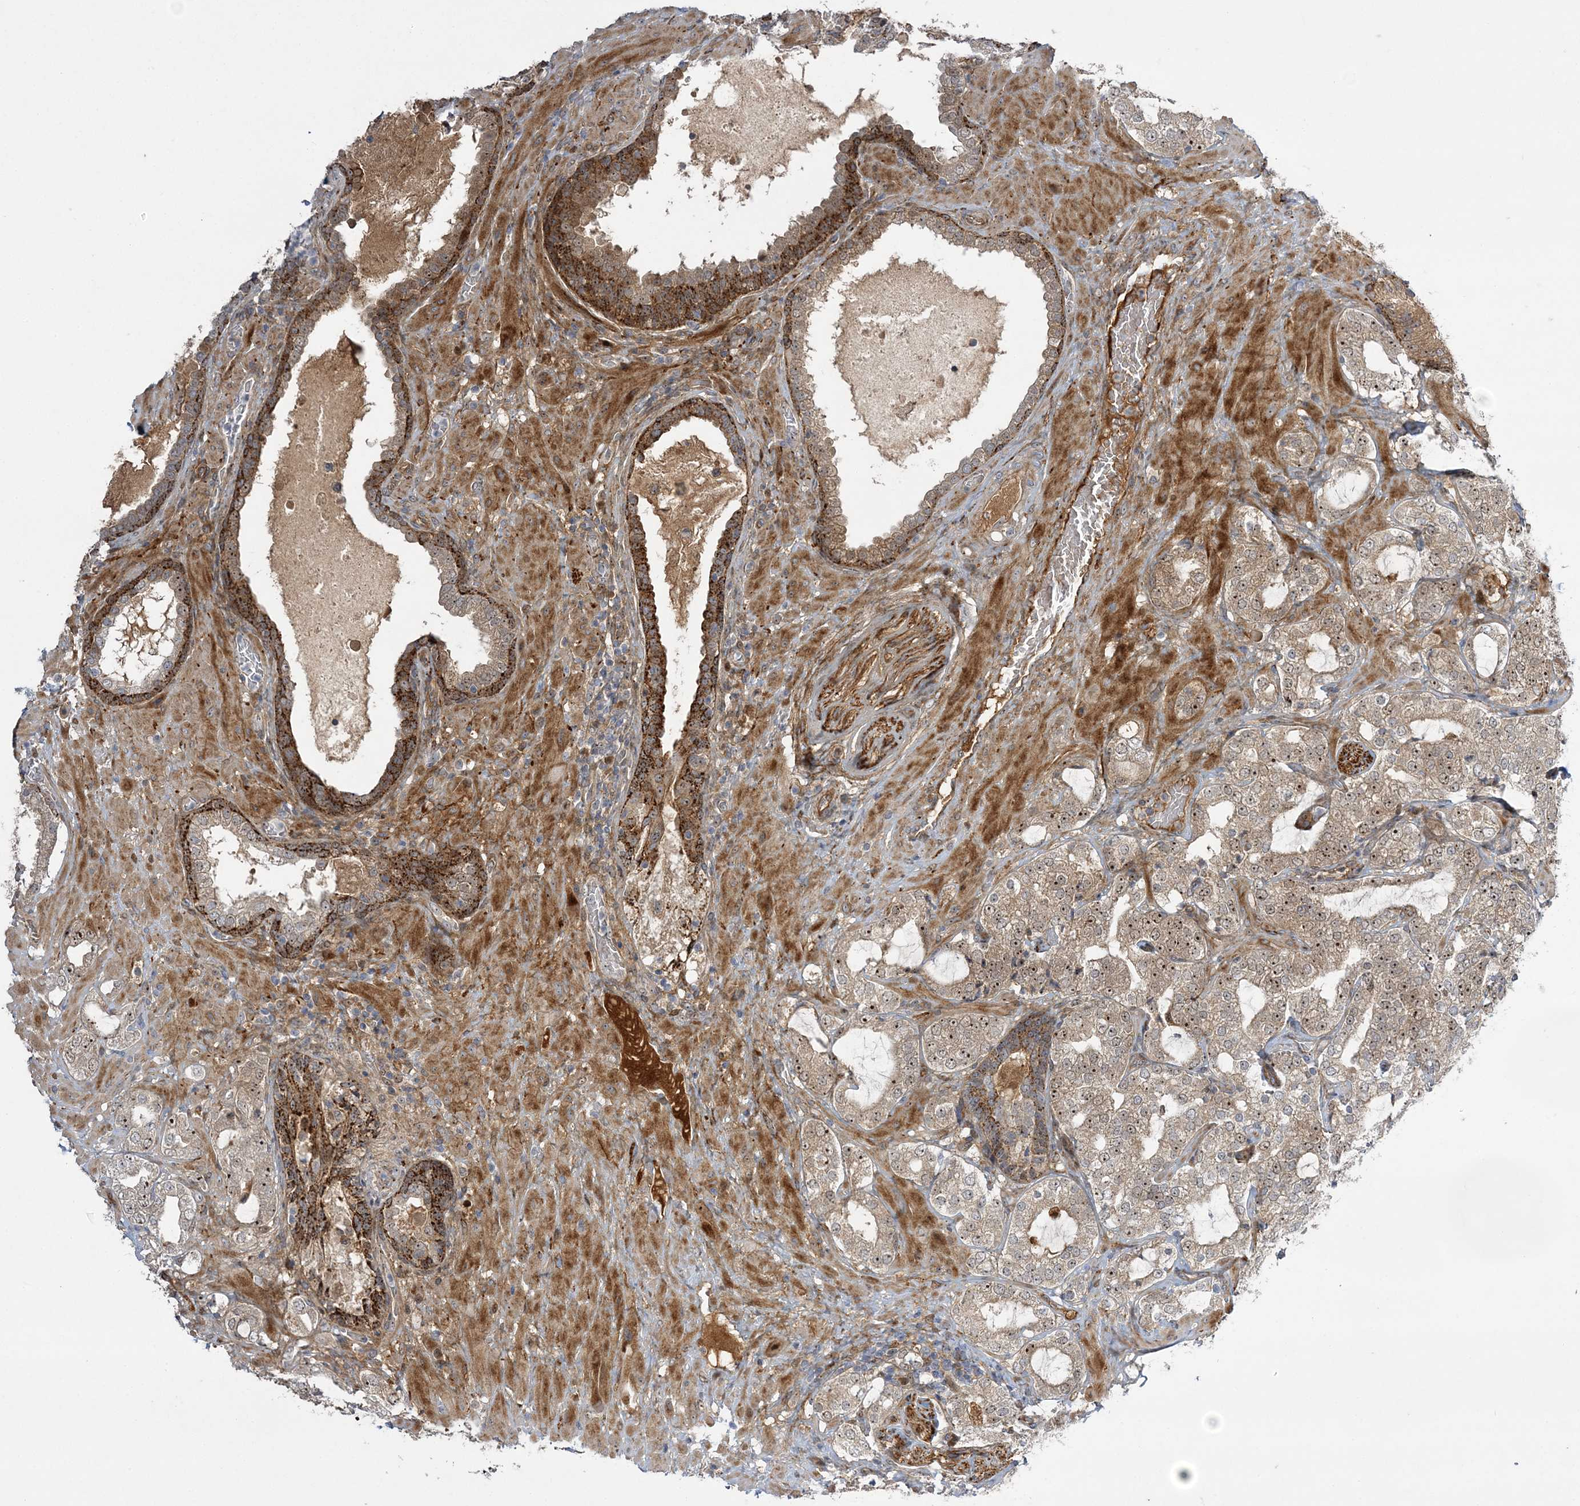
{"staining": {"intensity": "strong", "quantity": ">75%", "location": "nuclear"}, "tissue": "prostate cancer", "cell_type": "Tumor cells", "image_type": "cancer", "snomed": [{"axis": "morphology", "description": "Adenocarcinoma, High grade"}, {"axis": "topography", "description": "Prostate"}], "caption": "Human prostate cancer (high-grade adenocarcinoma) stained for a protein (brown) reveals strong nuclear positive positivity in about >75% of tumor cells.", "gene": "NPM3", "patient": {"sex": "male", "age": 64}}